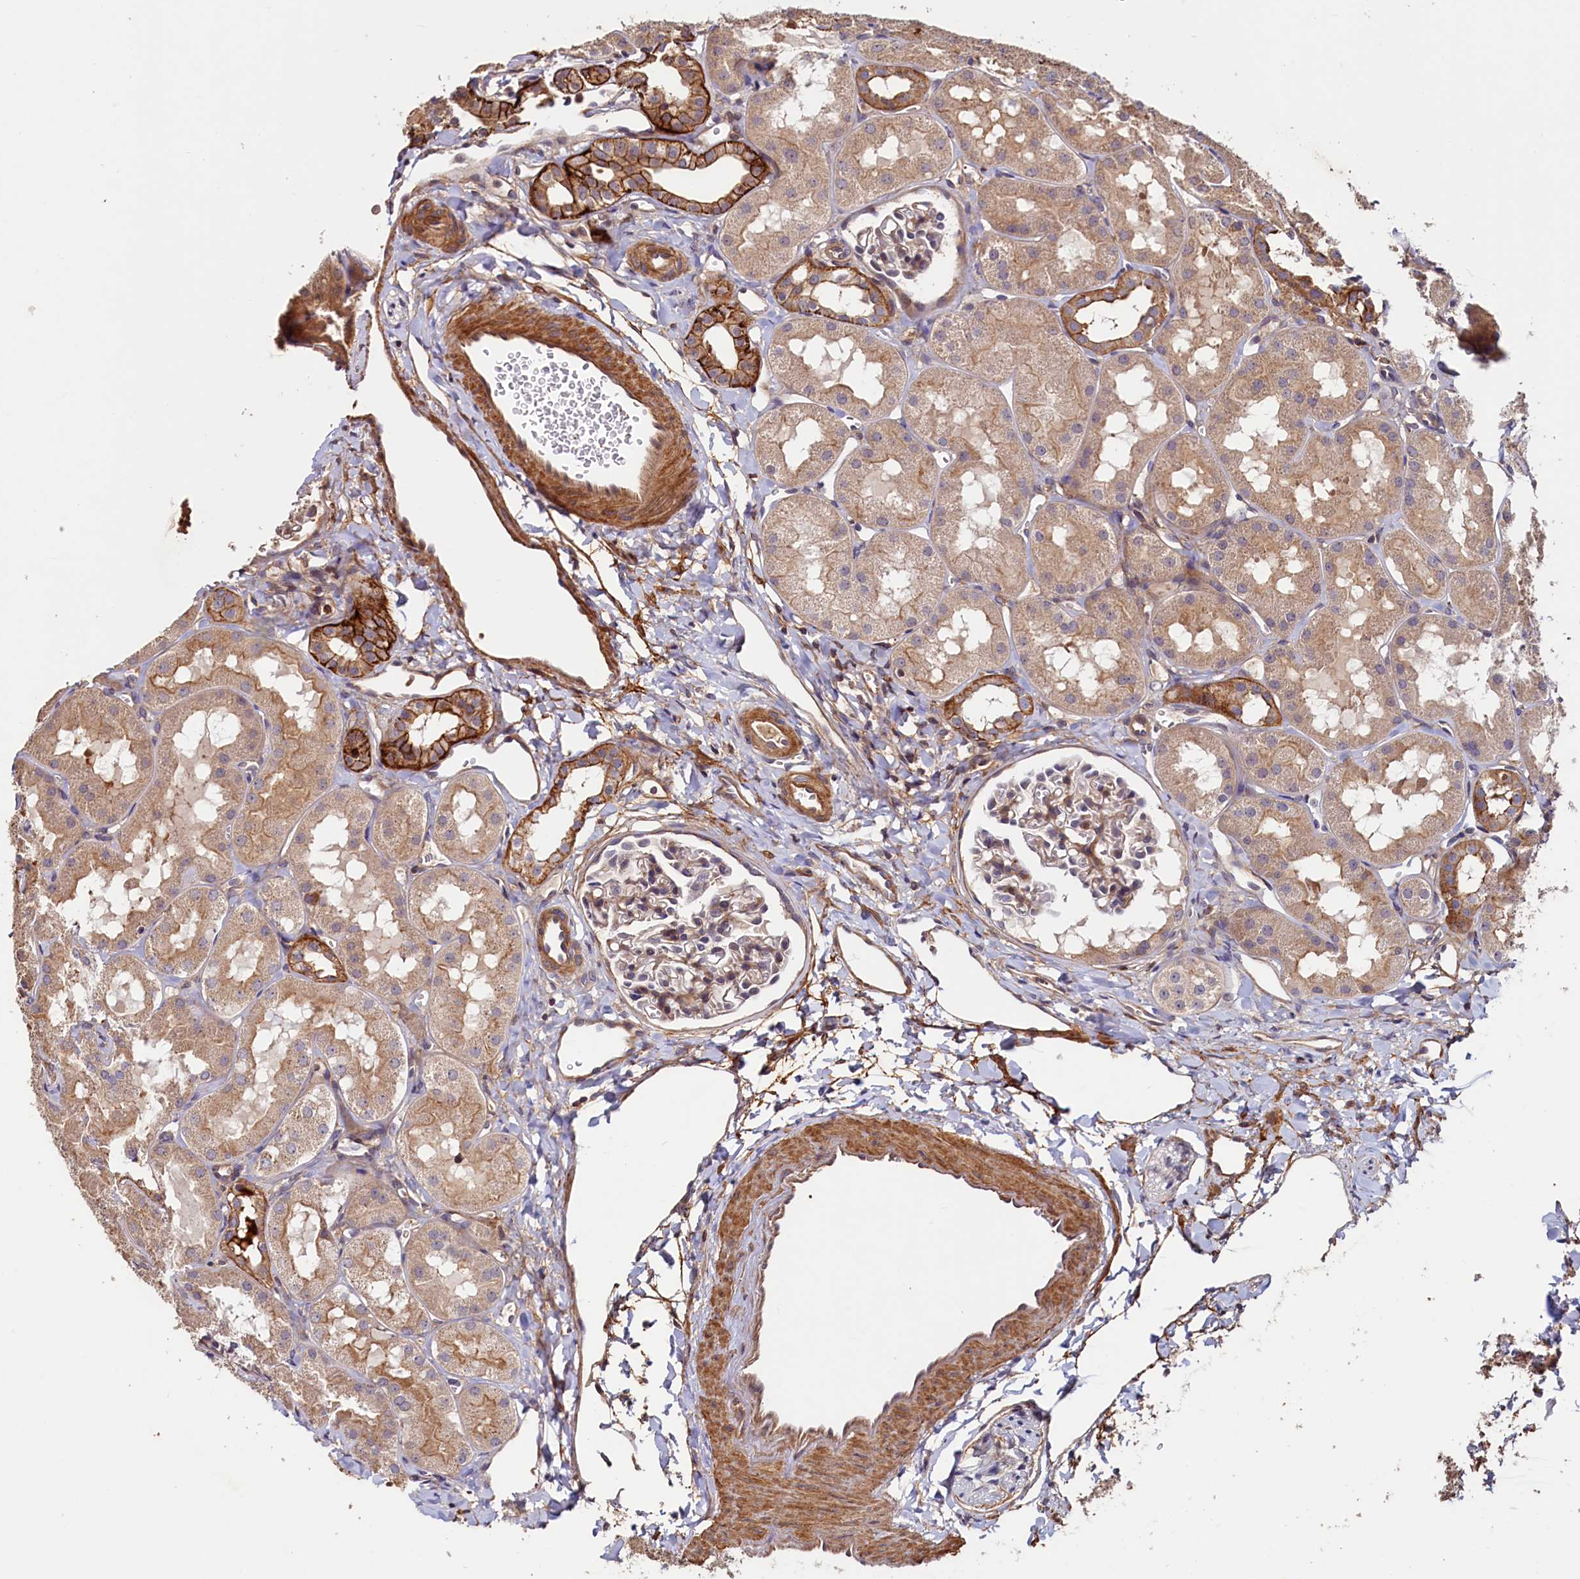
{"staining": {"intensity": "weak", "quantity": "25%-75%", "location": "cytoplasmic/membranous"}, "tissue": "kidney", "cell_type": "Cells in glomeruli", "image_type": "normal", "snomed": [{"axis": "morphology", "description": "Normal tissue, NOS"}, {"axis": "topography", "description": "Kidney"}, {"axis": "topography", "description": "Urinary bladder"}], "caption": "Brown immunohistochemical staining in normal human kidney shows weak cytoplasmic/membranous staining in about 25%-75% of cells in glomeruli. (DAB (3,3'-diaminobenzidine) IHC with brightfield microscopy, high magnification).", "gene": "DUOXA1", "patient": {"sex": "male", "age": 16}}